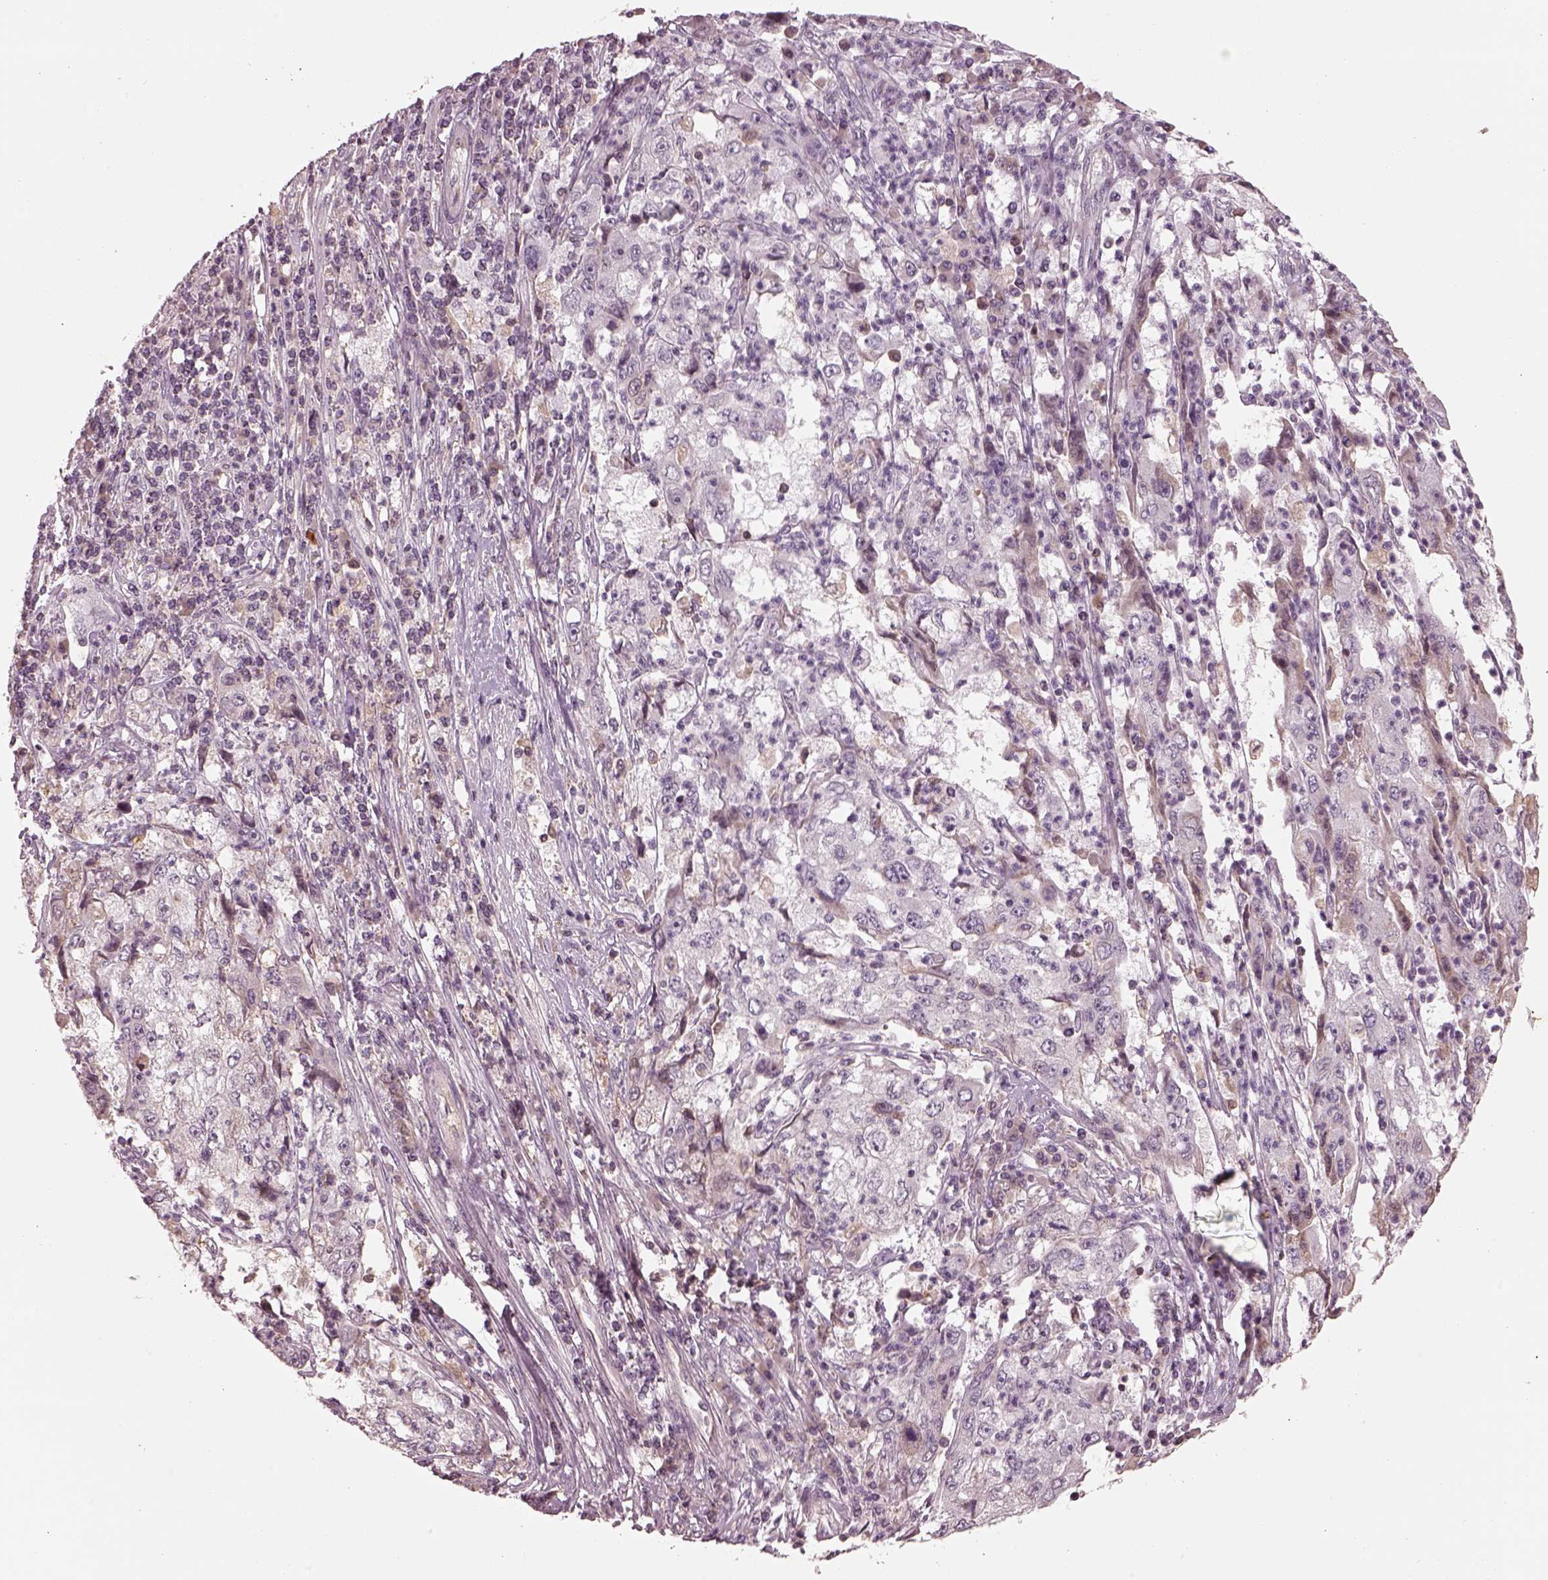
{"staining": {"intensity": "negative", "quantity": "none", "location": "none"}, "tissue": "cervical cancer", "cell_type": "Tumor cells", "image_type": "cancer", "snomed": [{"axis": "morphology", "description": "Squamous cell carcinoma, NOS"}, {"axis": "topography", "description": "Cervix"}], "caption": "Cervical cancer (squamous cell carcinoma) was stained to show a protein in brown. There is no significant staining in tumor cells.", "gene": "TLX3", "patient": {"sex": "female", "age": 36}}